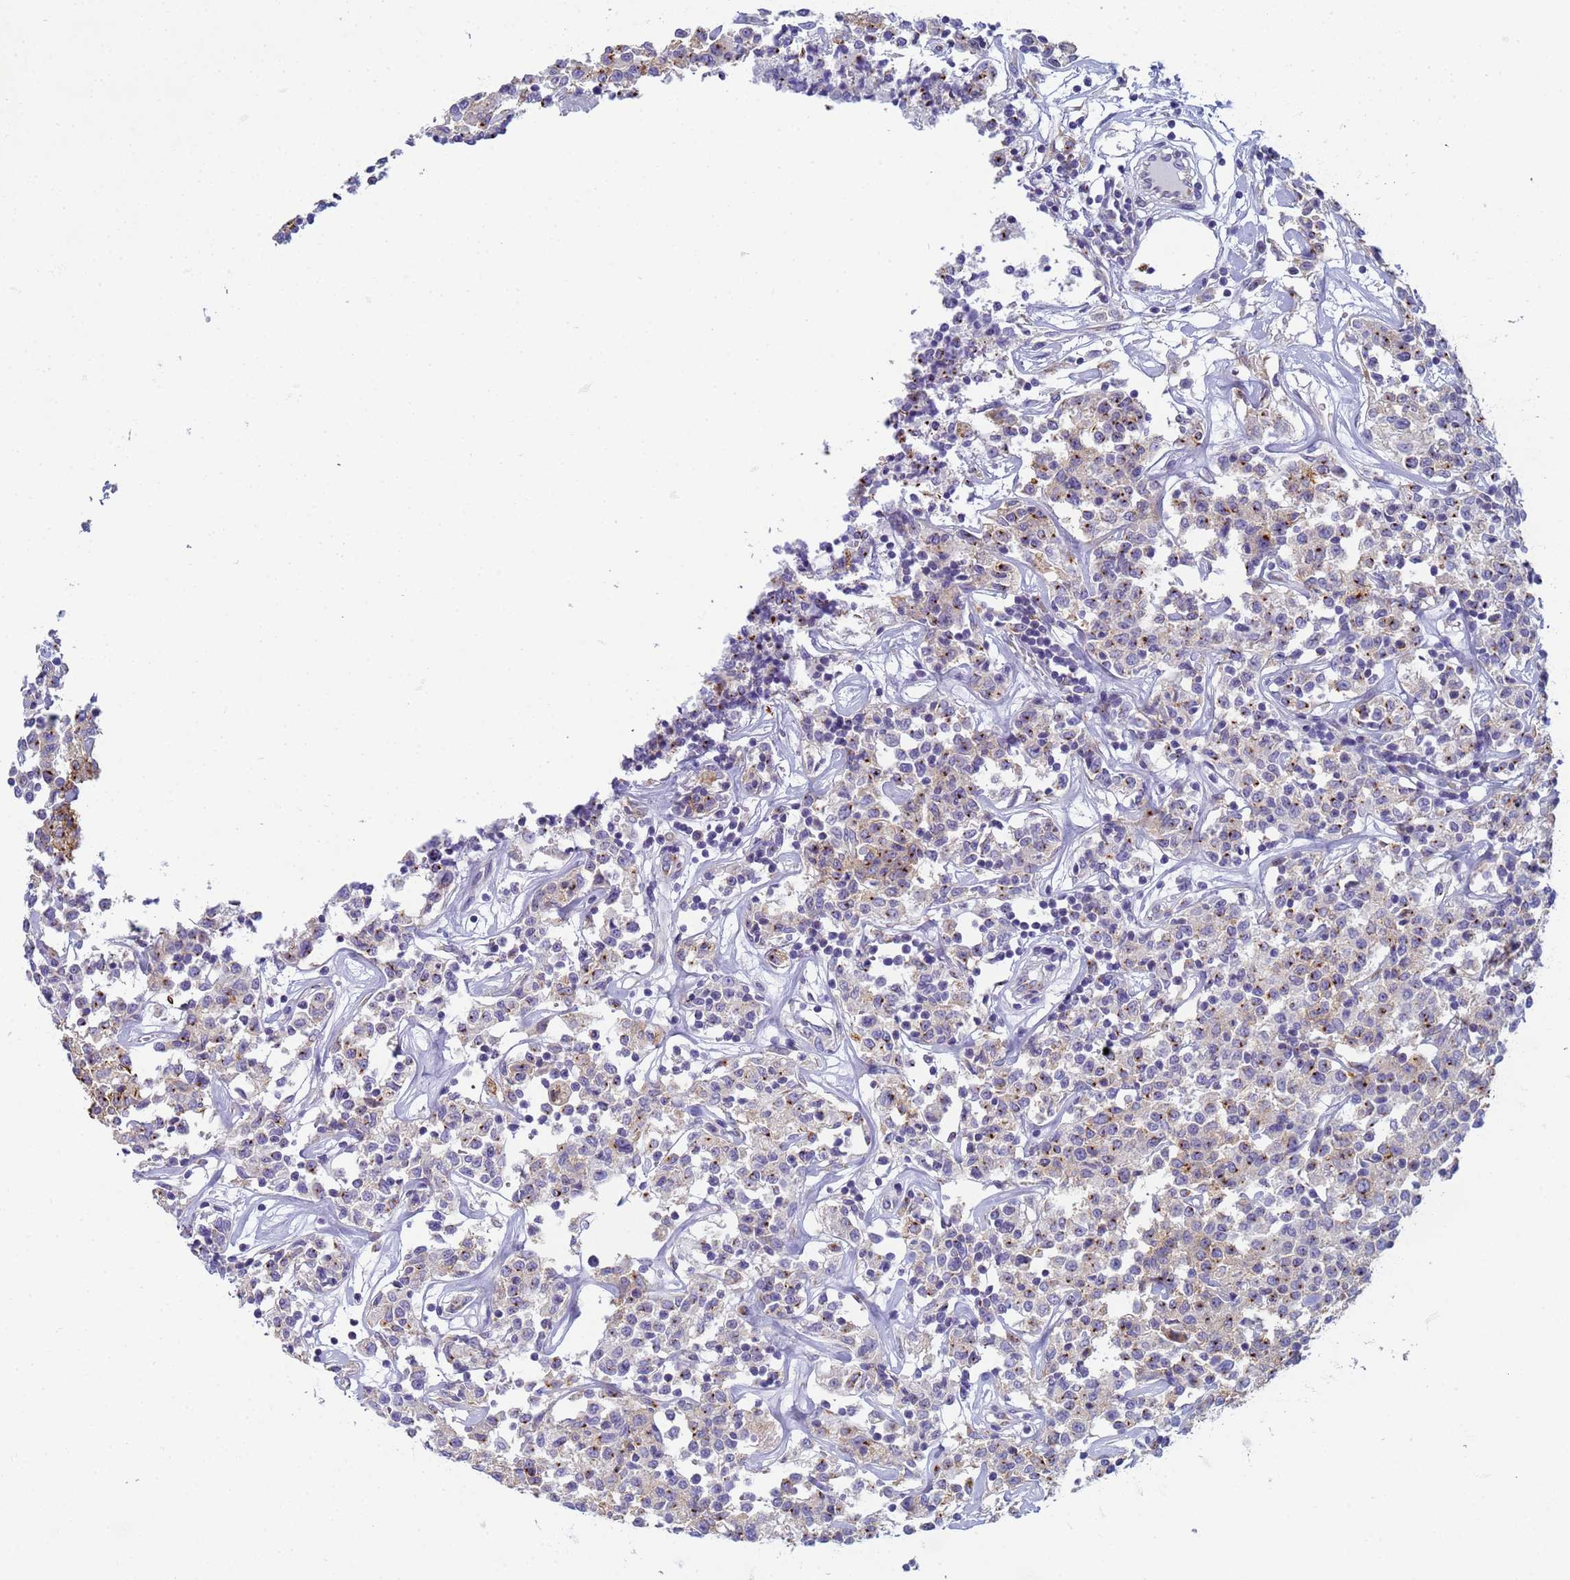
{"staining": {"intensity": "moderate", "quantity": "<25%", "location": "cytoplasmic/membranous"}, "tissue": "lymphoma", "cell_type": "Tumor cells", "image_type": "cancer", "snomed": [{"axis": "morphology", "description": "Malignant lymphoma, non-Hodgkin's type, Low grade"}, {"axis": "topography", "description": "Small intestine"}], "caption": "Immunohistochemical staining of human malignant lymphoma, non-Hodgkin's type (low-grade) reveals moderate cytoplasmic/membranous protein expression in approximately <25% of tumor cells.", "gene": "CR1", "patient": {"sex": "female", "age": 59}}